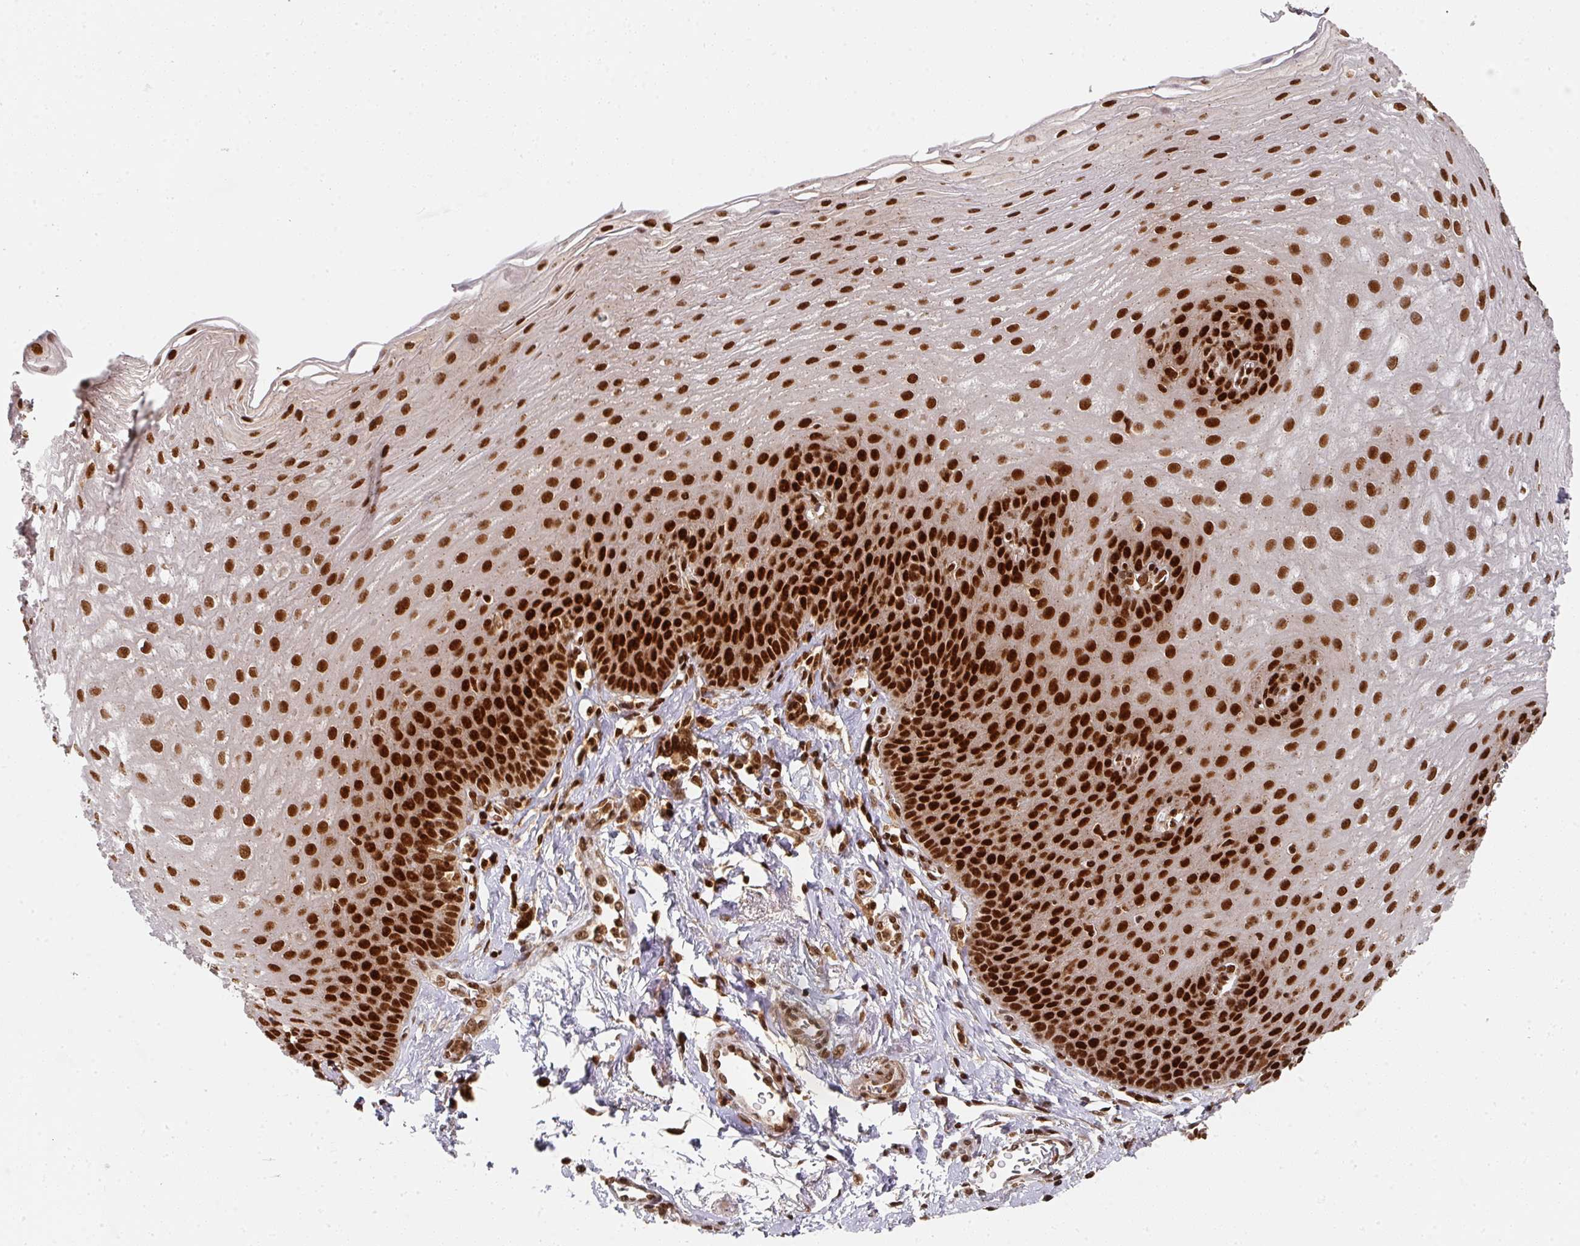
{"staining": {"intensity": "strong", "quantity": ">75%", "location": "nuclear"}, "tissue": "esophagus", "cell_type": "Squamous epithelial cells", "image_type": "normal", "snomed": [{"axis": "morphology", "description": "Normal tissue, NOS"}, {"axis": "topography", "description": "Esophagus"}], "caption": "The image reveals a brown stain indicating the presence of a protein in the nuclear of squamous epithelial cells in esophagus. (DAB = brown stain, brightfield microscopy at high magnification).", "gene": "DIDO1", "patient": {"sex": "female", "age": 81}}